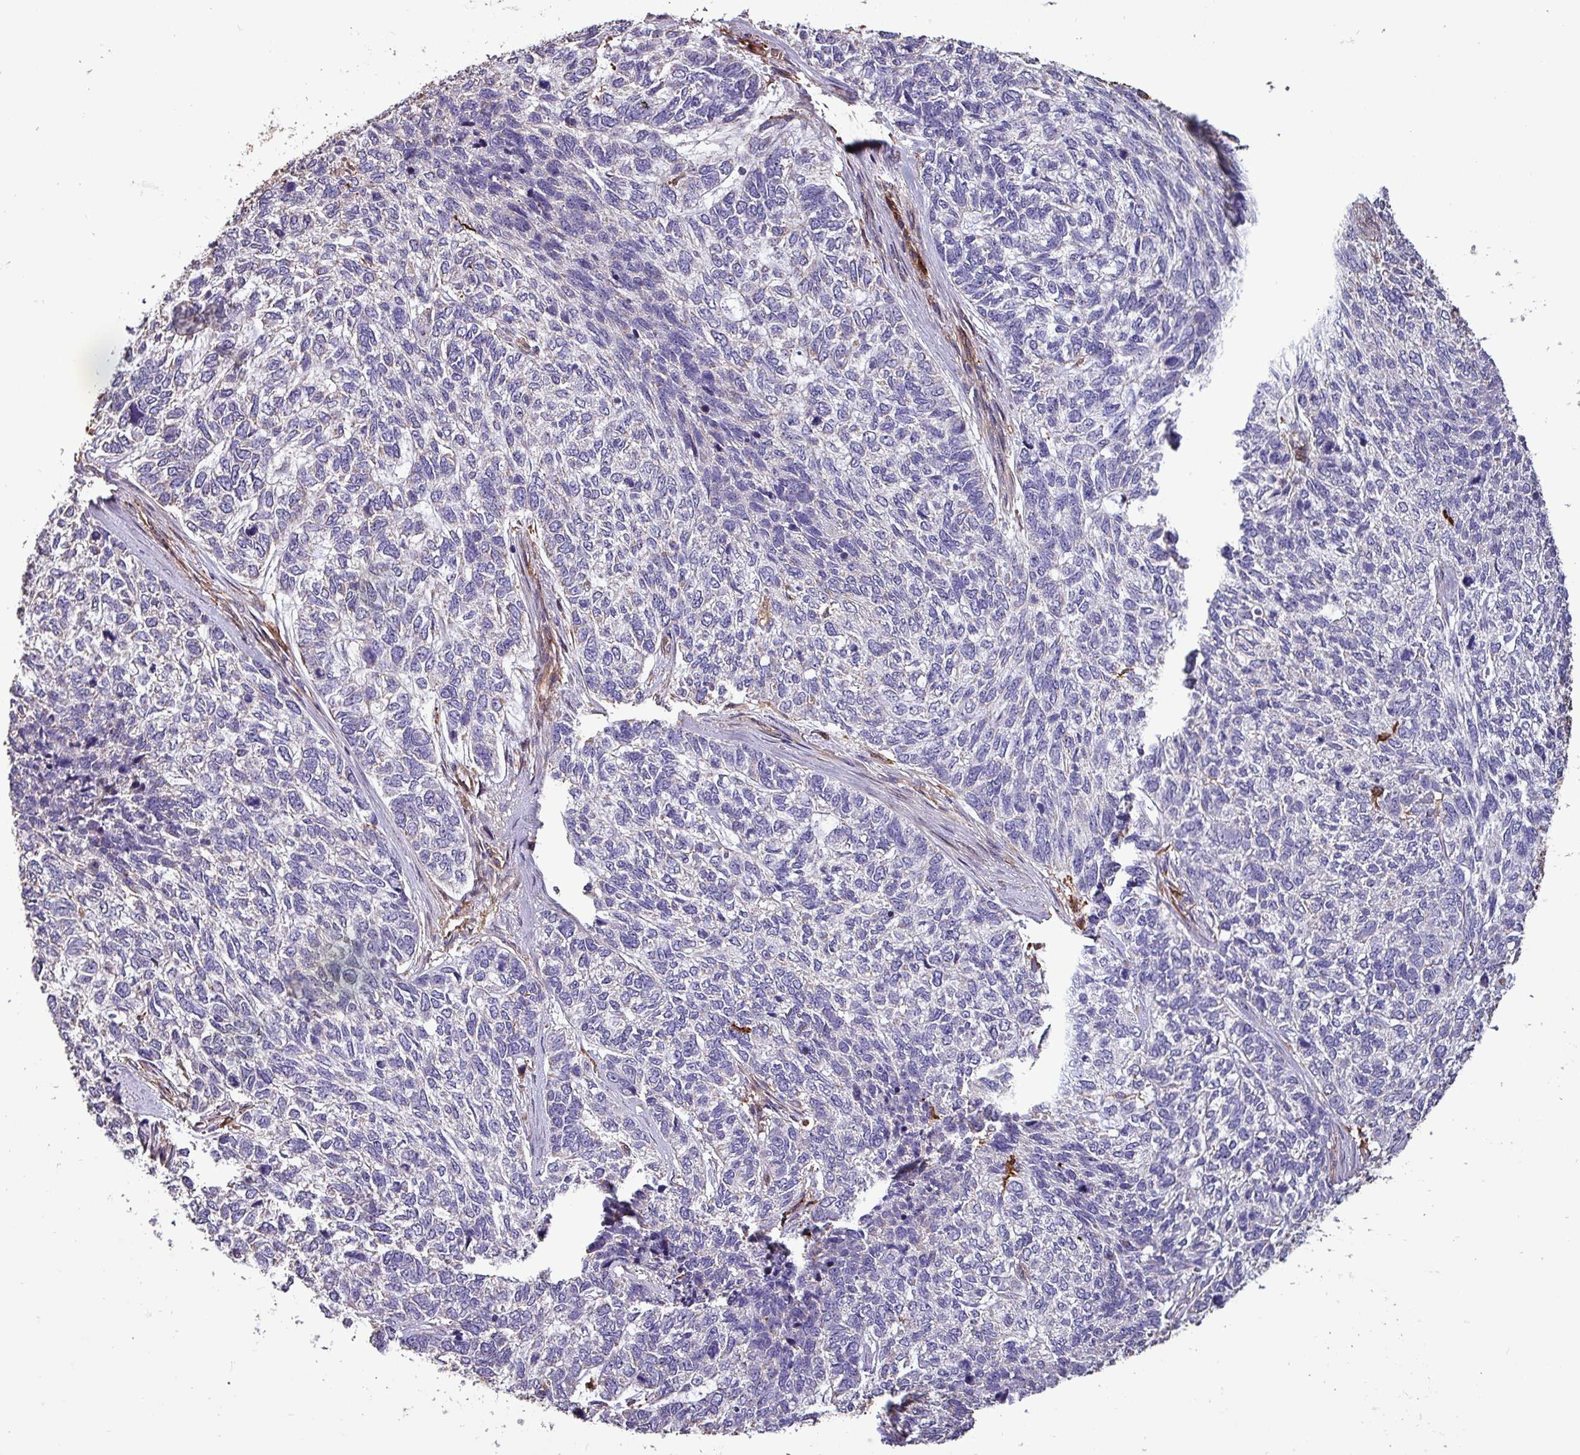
{"staining": {"intensity": "negative", "quantity": "none", "location": "none"}, "tissue": "skin cancer", "cell_type": "Tumor cells", "image_type": "cancer", "snomed": [{"axis": "morphology", "description": "Basal cell carcinoma"}, {"axis": "topography", "description": "Skin"}], "caption": "Immunohistochemistry (IHC) of skin cancer (basal cell carcinoma) exhibits no positivity in tumor cells.", "gene": "SCIN", "patient": {"sex": "female", "age": 65}}